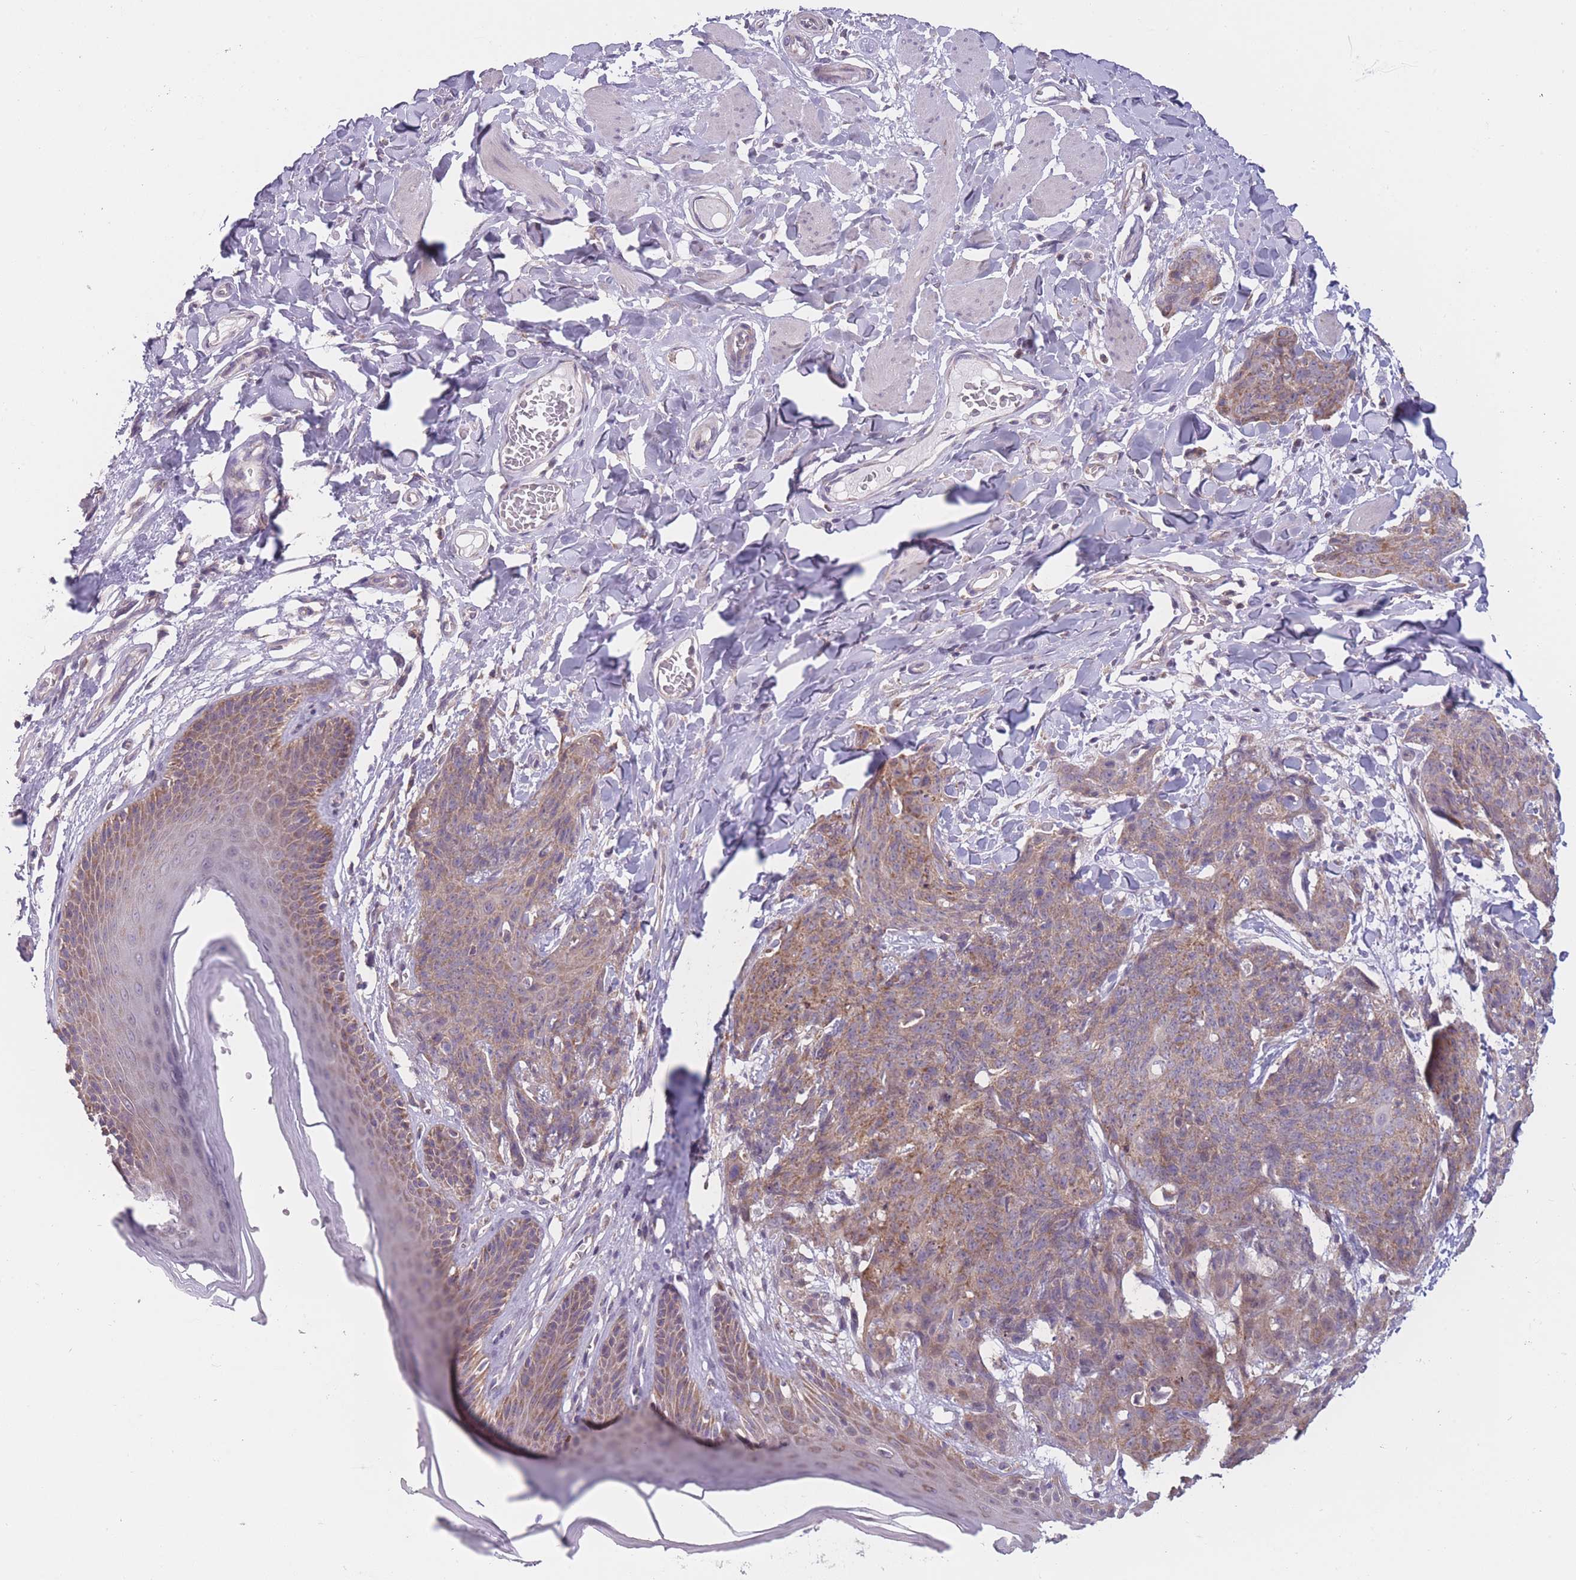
{"staining": {"intensity": "moderate", "quantity": ">75%", "location": "cytoplasmic/membranous"}, "tissue": "skin cancer", "cell_type": "Tumor cells", "image_type": "cancer", "snomed": [{"axis": "morphology", "description": "Squamous cell carcinoma, NOS"}, {"axis": "topography", "description": "Skin"}, {"axis": "topography", "description": "Vulva"}], "caption": "There is medium levels of moderate cytoplasmic/membranous staining in tumor cells of squamous cell carcinoma (skin), as demonstrated by immunohistochemical staining (brown color).", "gene": "MRPS18C", "patient": {"sex": "female", "age": 85}}